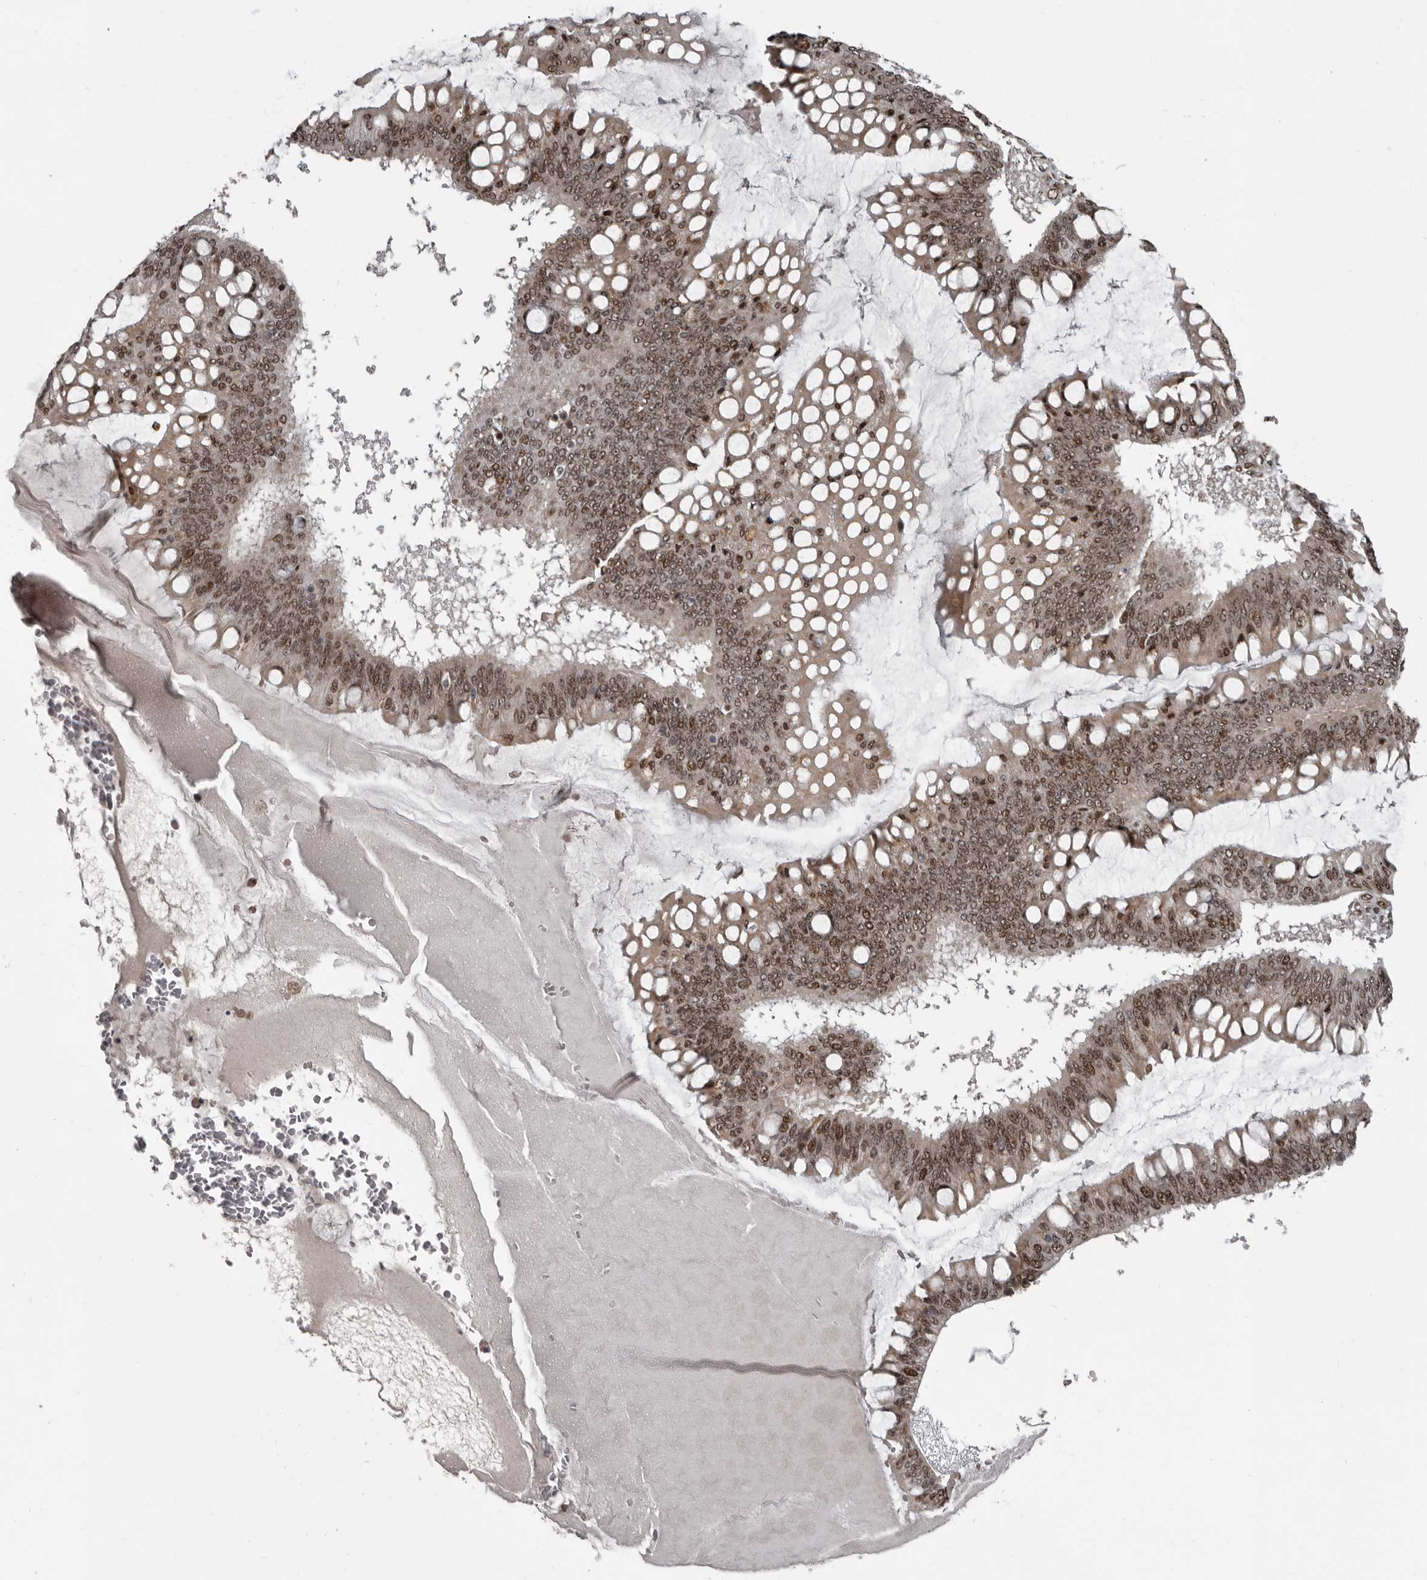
{"staining": {"intensity": "moderate", "quantity": ">75%", "location": "nuclear"}, "tissue": "ovarian cancer", "cell_type": "Tumor cells", "image_type": "cancer", "snomed": [{"axis": "morphology", "description": "Cystadenocarcinoma, mucinous, NOS"}, {"axis": "topography", "description": "Ovary"}], "caption": "Human ovarian cancer stained with a protein marker exhibits moderate staining in tumor cells.", "gene": "CHD1L", "patient": {"sex": "female", "age": 73}}